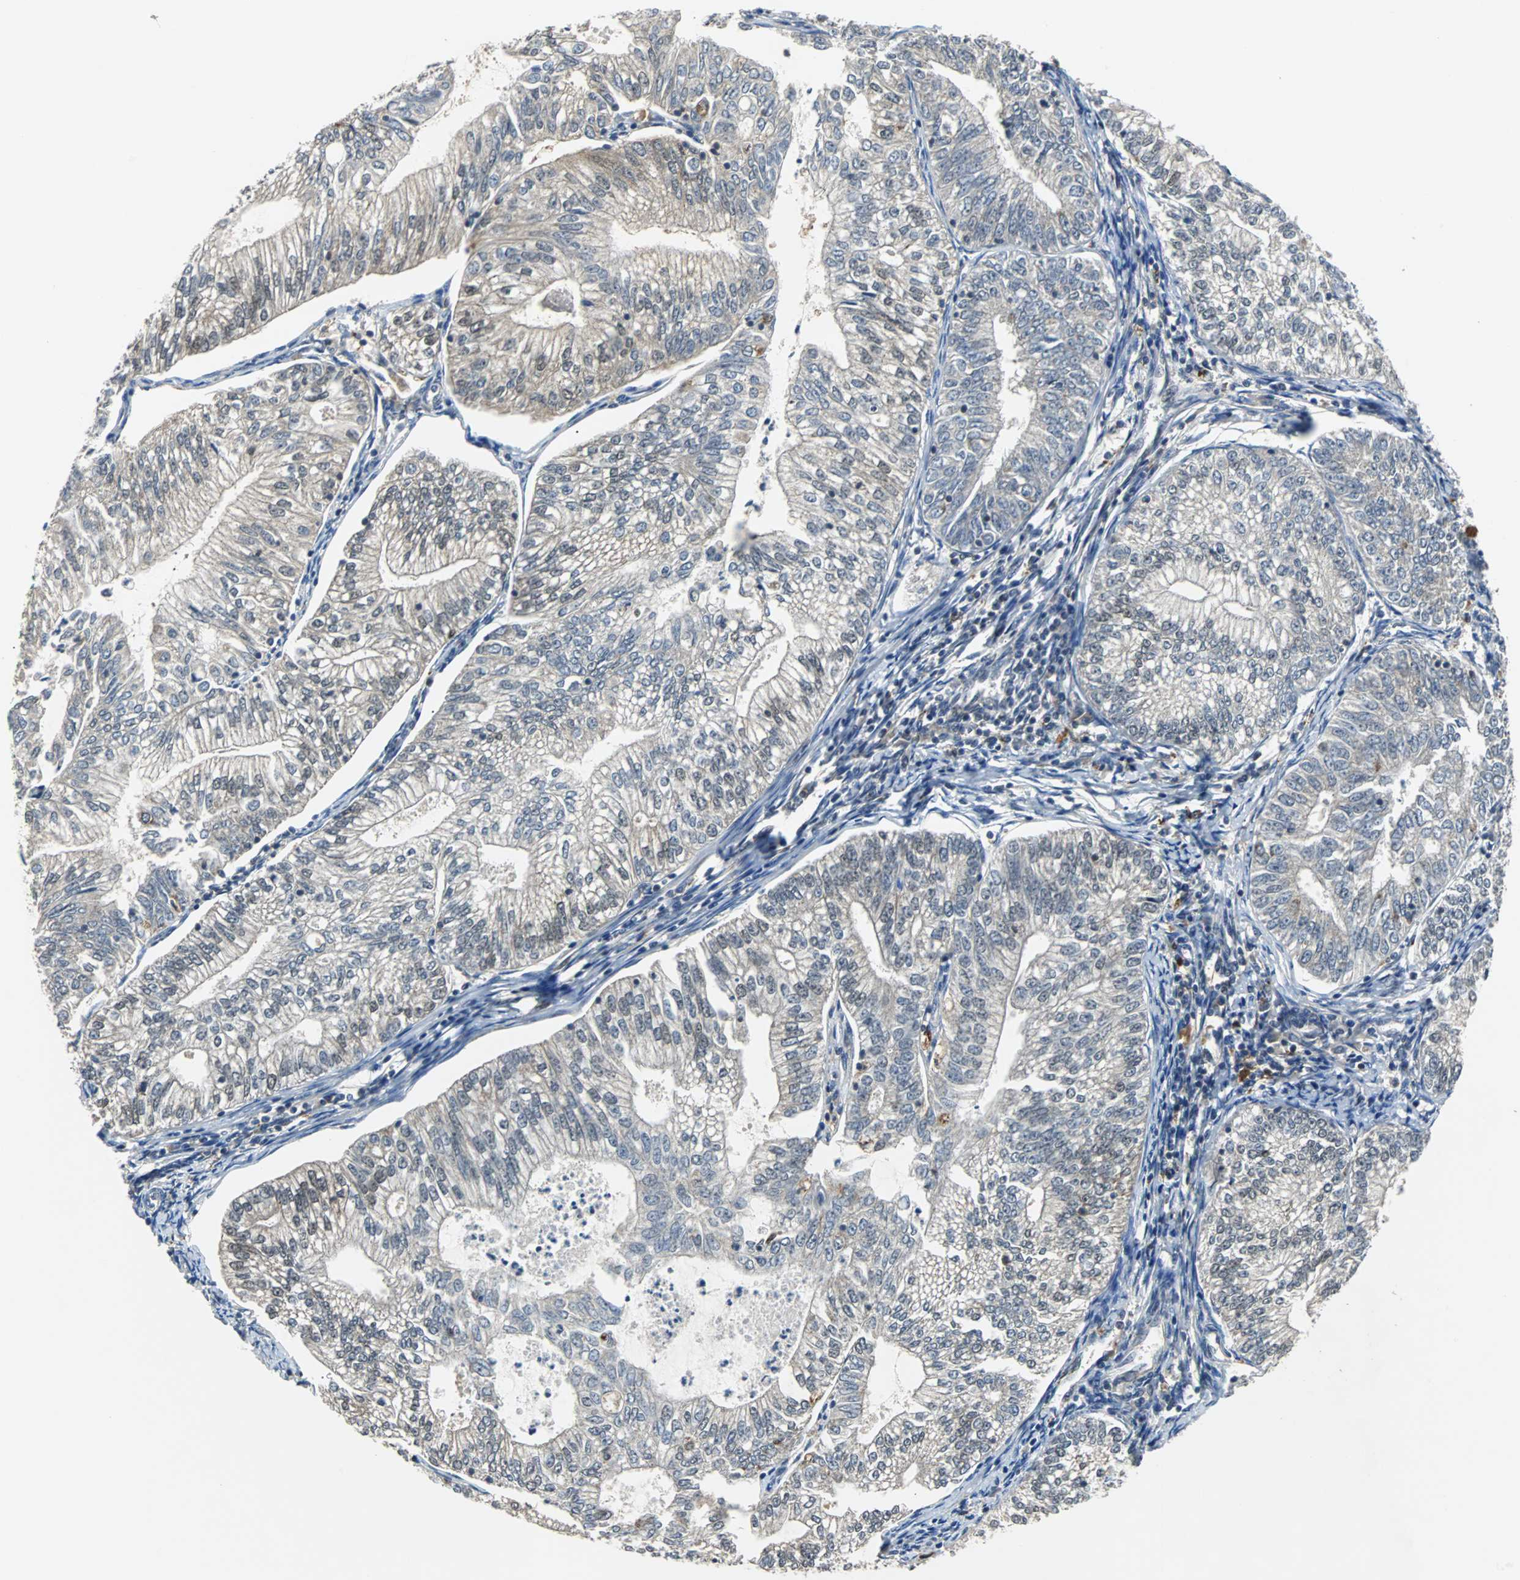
{"staining": {"intensity": "weak", "quantity": "<25%", "location": "cytoplasmic/membranous"}, "tissue": "endometrial cancer", "cell_type": "Tumor cells", "image_type": "cancer", "snomed": [{"axis": "morphology", "description": "Adenocarcinoma, NOS"}, {"axis": "topography", "description": "Endometrium"}], "caption": "DAB (3,3'-diaminobenzidine) immunohistochemical staining of adenocarcinoma (endometrial) exhibits no significant expression in tumor cells.", "gene": "HLX", "patient": {"sex": "female", "age": 69}}